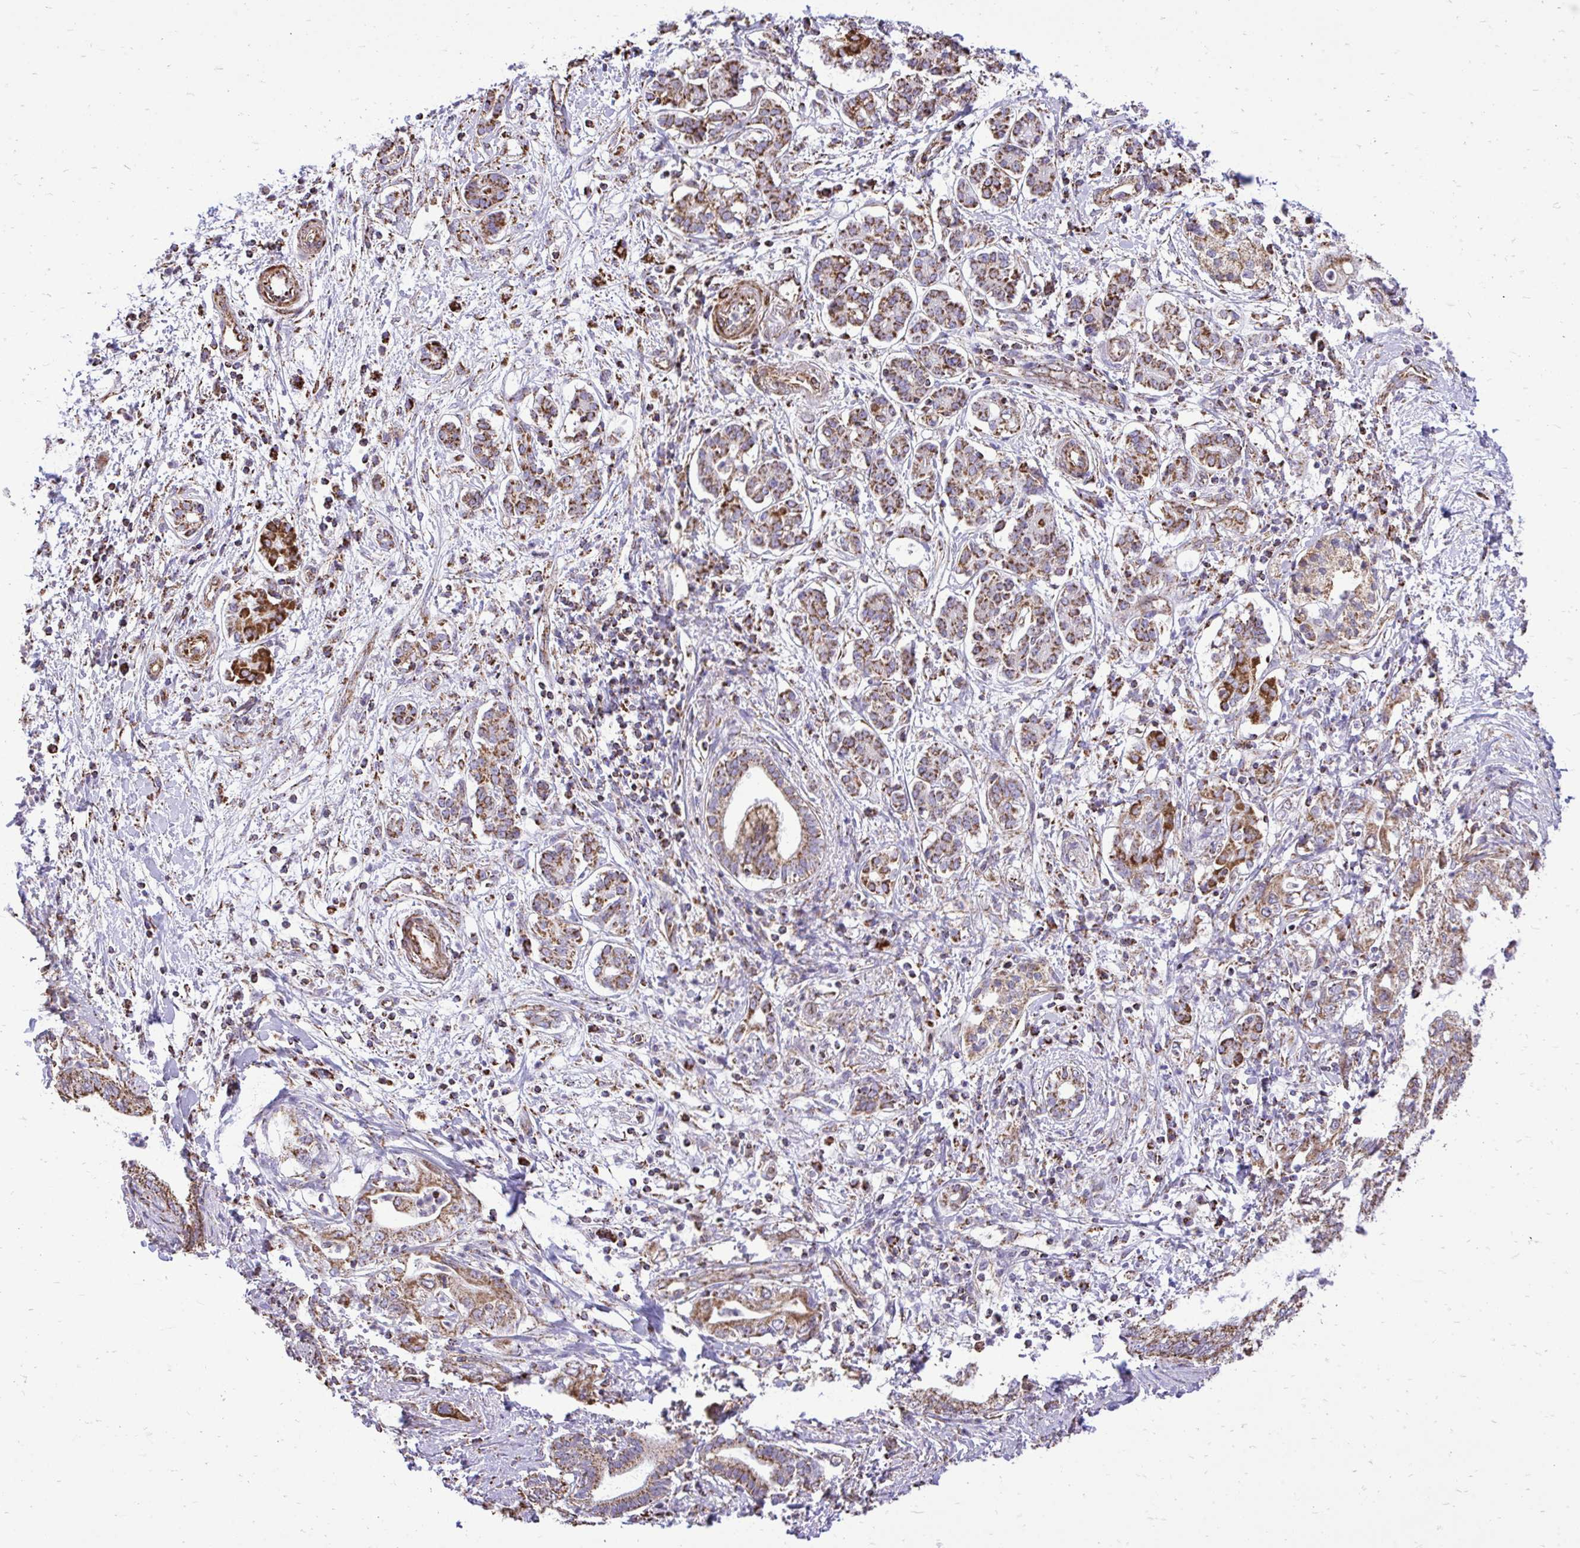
{"staining": {"intensity": "moderate", "quantity": ">75%", "location": "cytoplasmic/membranous"}, "tissue": "pancreatic cancer", "cell_type": "Tumor cells", "image_type": "cancer", "snomed": [{"axis": "morphology", "description": "Adenocarcinoma, NOS"}, {"axis": "topography", "description": "Pancreas"}], "caption": "Pancreatic adenocarcinoma stained with a brown dye displays moderate cytoplasmic/membranous positive positivity in about >75% of tumor cells.", "gene": "UBE2C", "patient": {"sex": "female", "age": 73}}